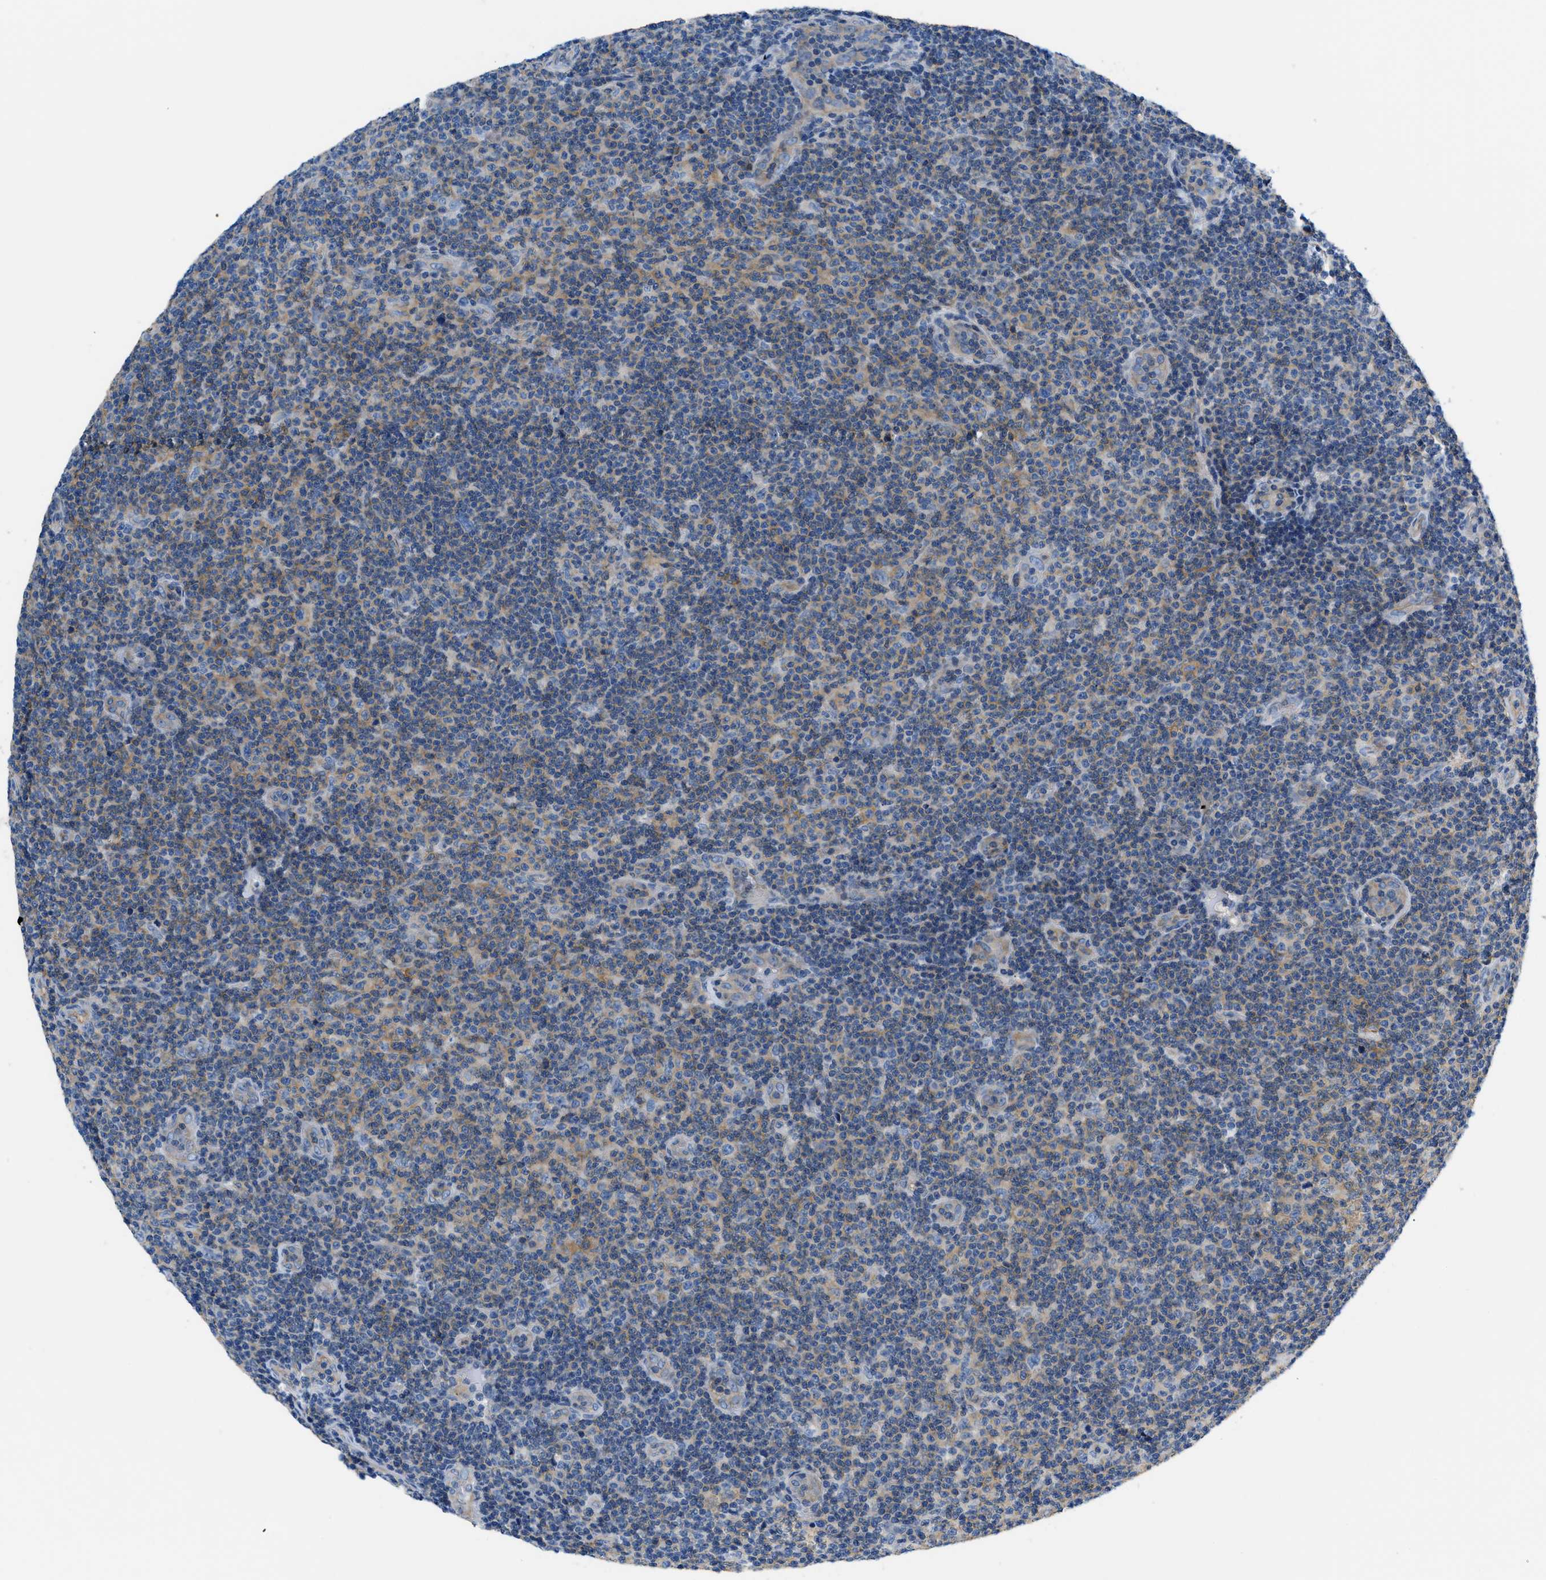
{"staining": {"intensity": "weak", "quantity": "<25%", "location": "cytoplasmic/membranous"}, "tissue": "lymphoma", "cell_type": "Tumor cells", "image_type": "cancer", "snomed": [{"axis": "morphology", "description": "Malignant lymphoma, non-Hodgkin's type, Low grade"}, {"axis": "topography", "description": "Lymph node"}], "caption": "IHC micrograph of neoplastic tissue: human low-grade malignant lymphoma, non-Hodgkin's type stained with DAB (3,3'-diaminobenzidine) exhibits no significant protein expression in tumor cells.", "gene": "ORAI1", "patient": {"sex": "male", "age": 83}}